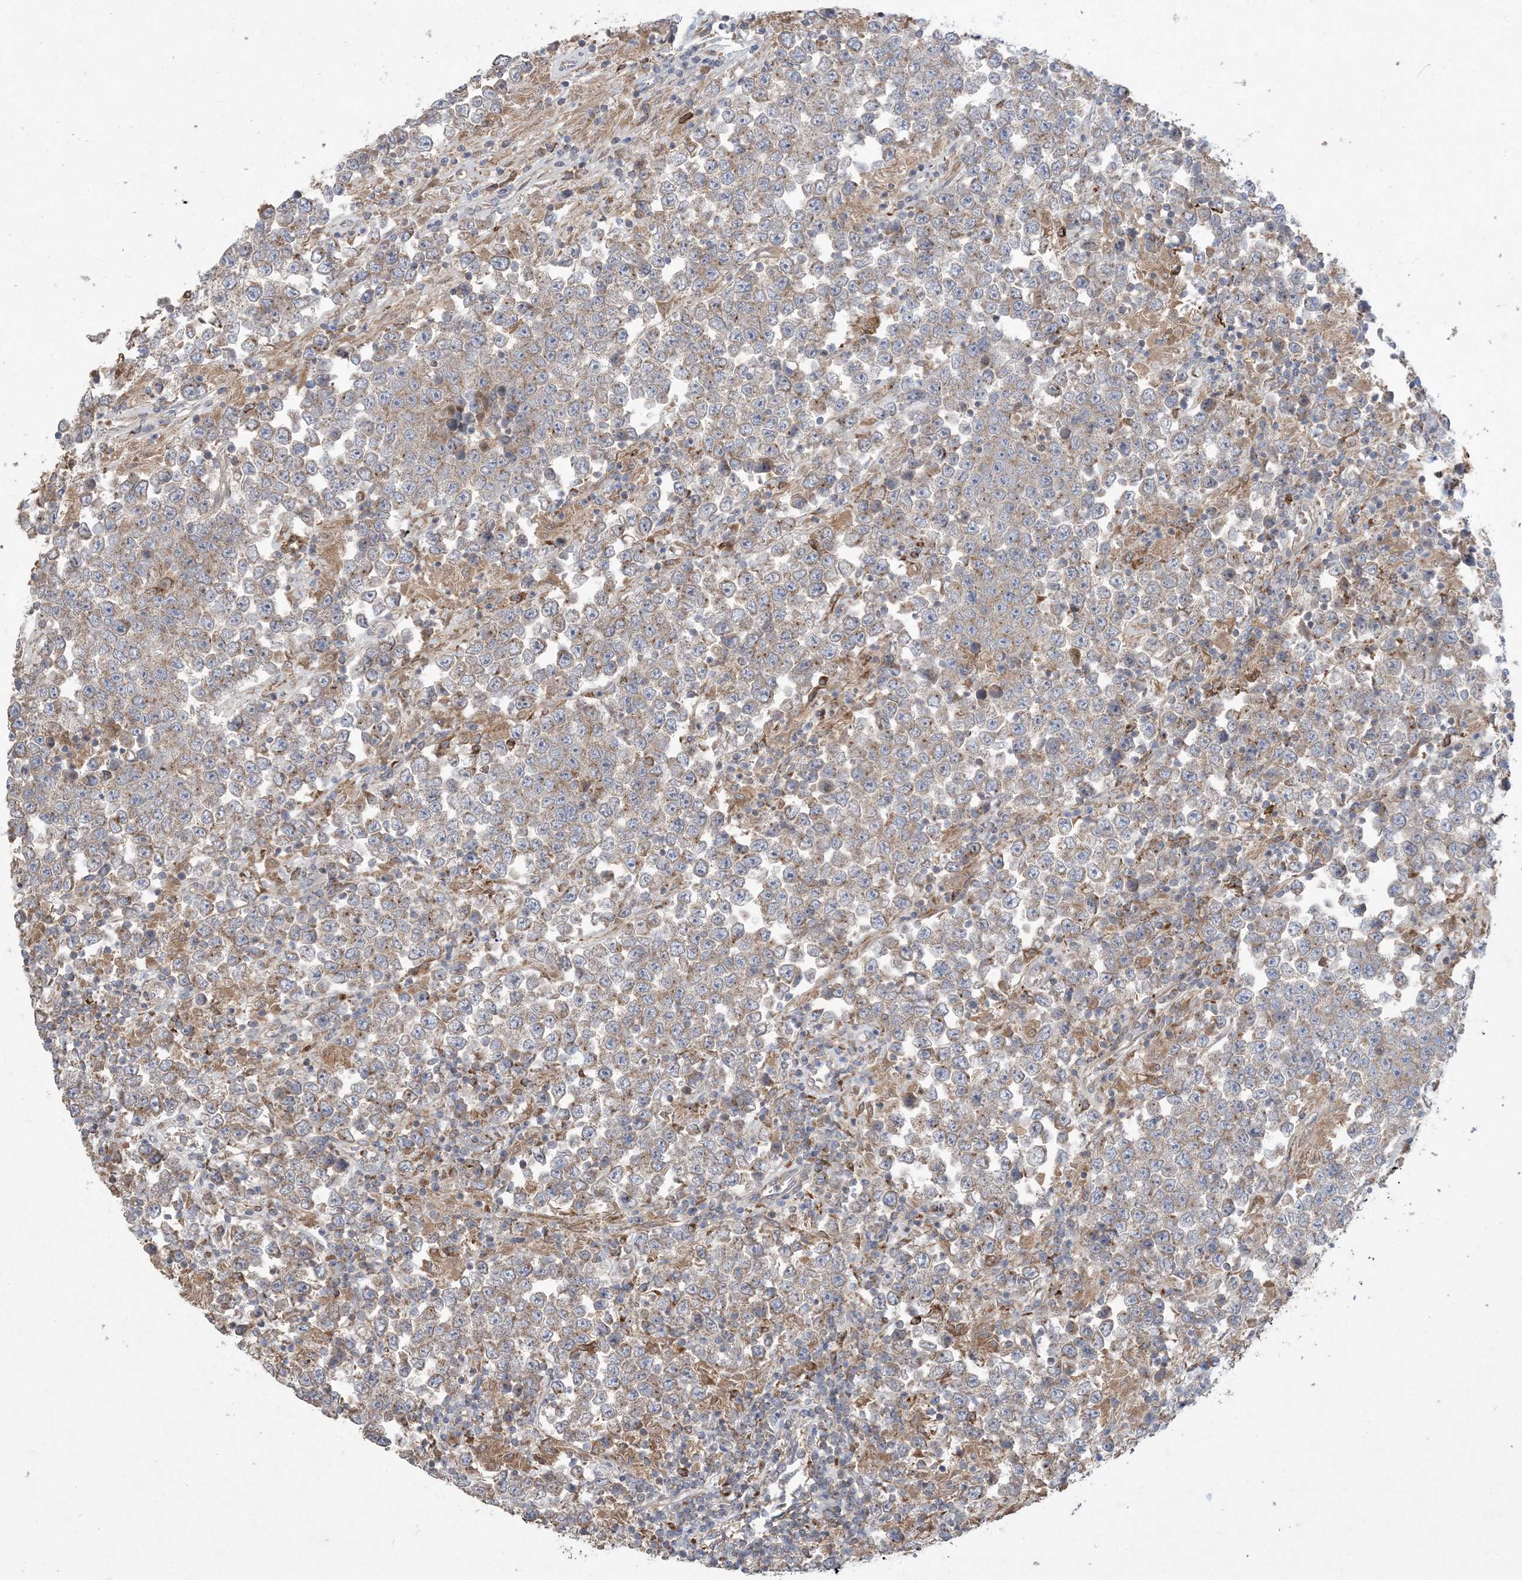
{"staining": {"intensity": "weak", "quantity": "25%-75%", "location": "cytoplasmic/membranous"}, "tissue": "testis cancer", "cell_type": "Tumor cells", "image_type": "cancer", "snomed": [{"axis": "morphology", "description": "Normal tissue, NOS"}, {"axis": "morphology", "description": "Urothelial carcinoma, High grade"}, {"axis": "morphology", "description": "Seminoma, NOS"}, {"axis": "morphology", "description": "Carcinoma, Embryonal, NOS"}, {"axis": "topography", "description": "Urinary bladder"}, {"axis": "topography", "description": "Testis"}], "caption": "Weak cytoplasmic/membranous positivity is seen in about 25%-75% of tumor cells in testis cancer.", "gene": "MASP2", "patient": {"sex": "male", "age": 41}}